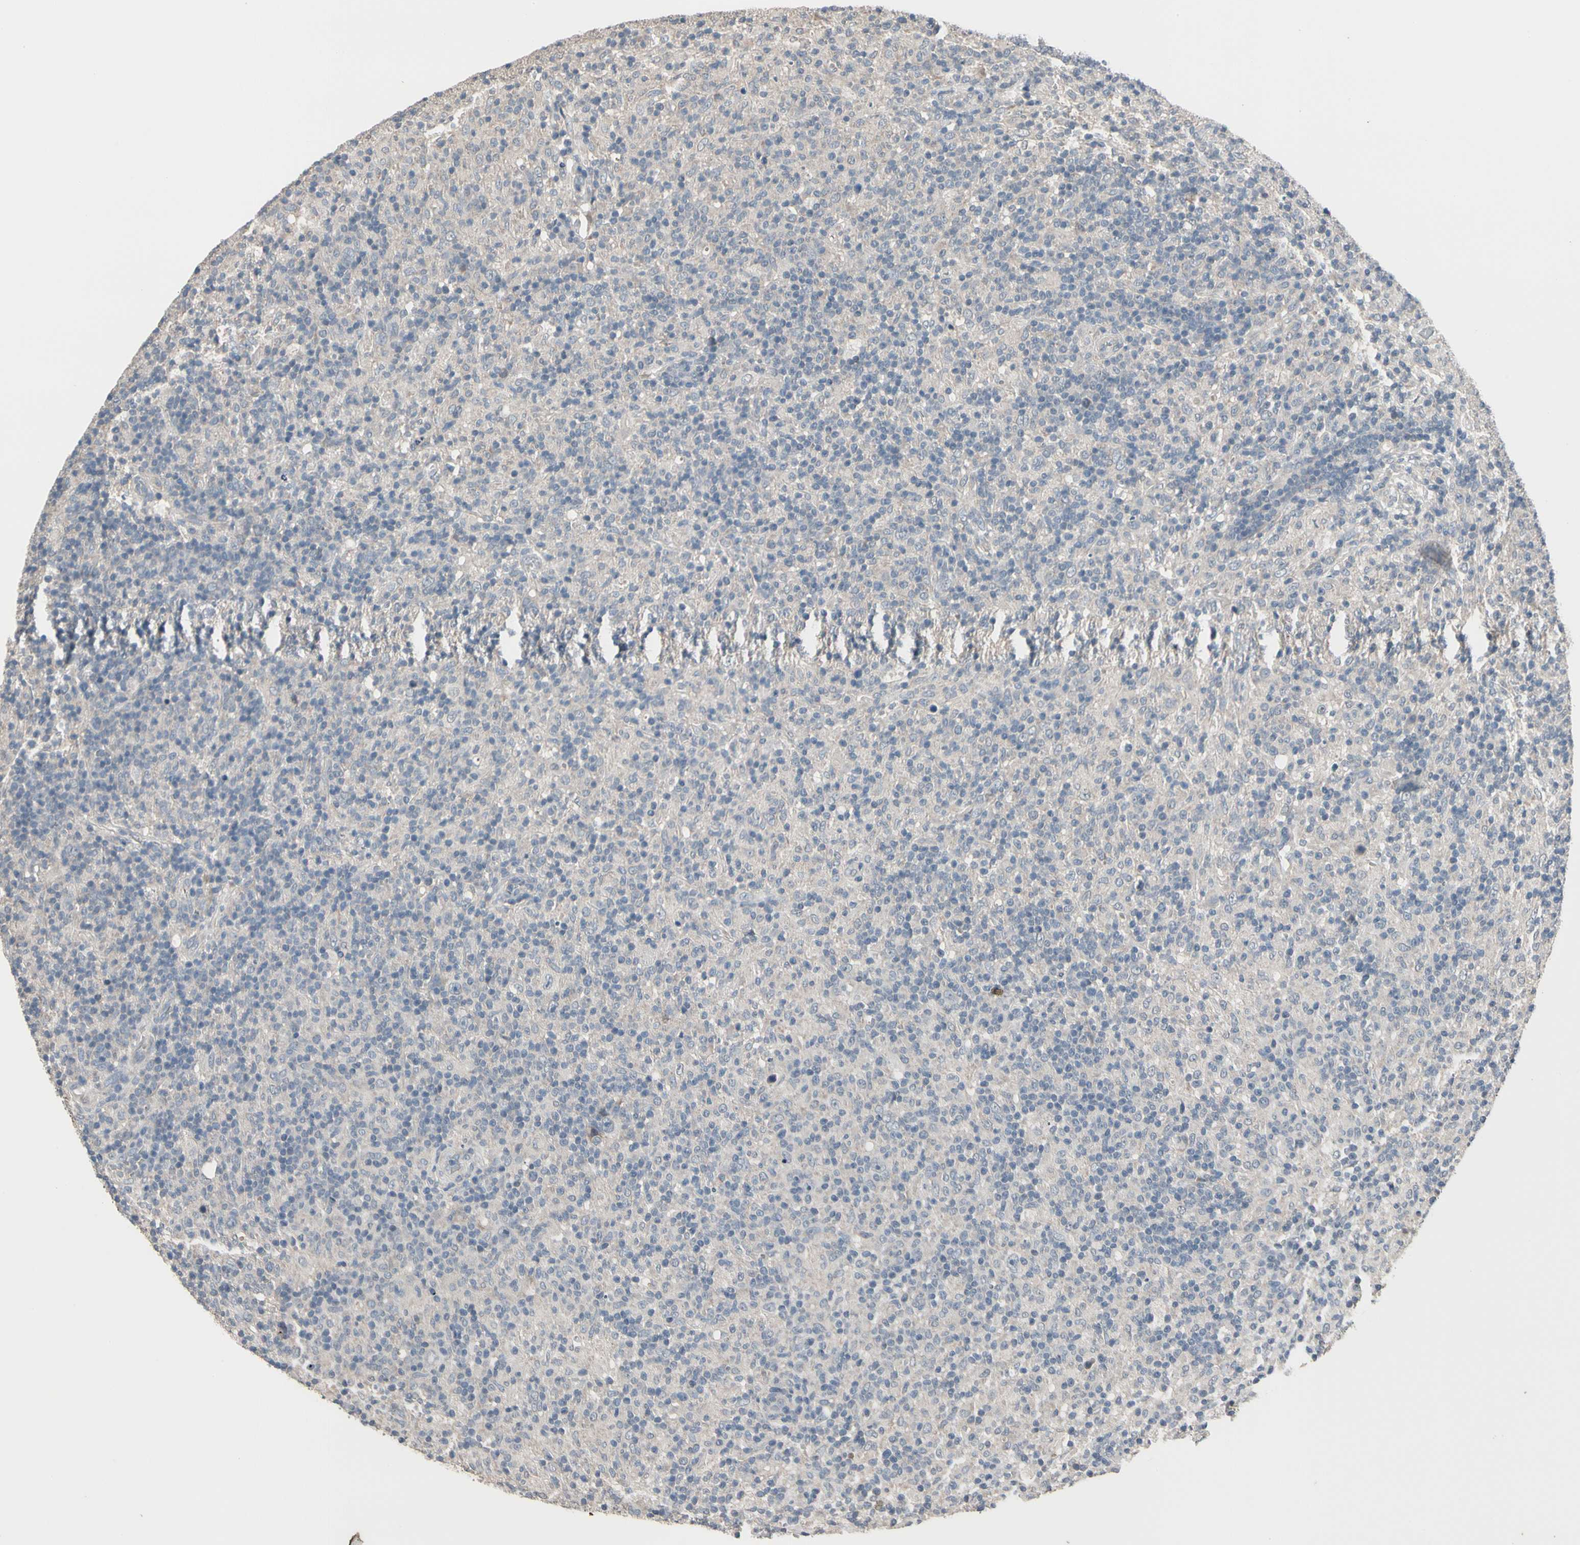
{"staining": {"intensity": "negative", "quantity": "none", "location": "none"}, "tissue": "lymphoma", "cell_type": "Tumor cells", "image_type": "cancer", "snomed": [{"axis": "morphology", "description": "Hodgkin's disease, NOS"}, {"axis": "topography", "description": "Lymph node"}], "caption": "Tumor cells show no significant protein staining in Hodgkin's disease.", "gene": "SV2A", "patient": {"sex": "male", "age": 70}}